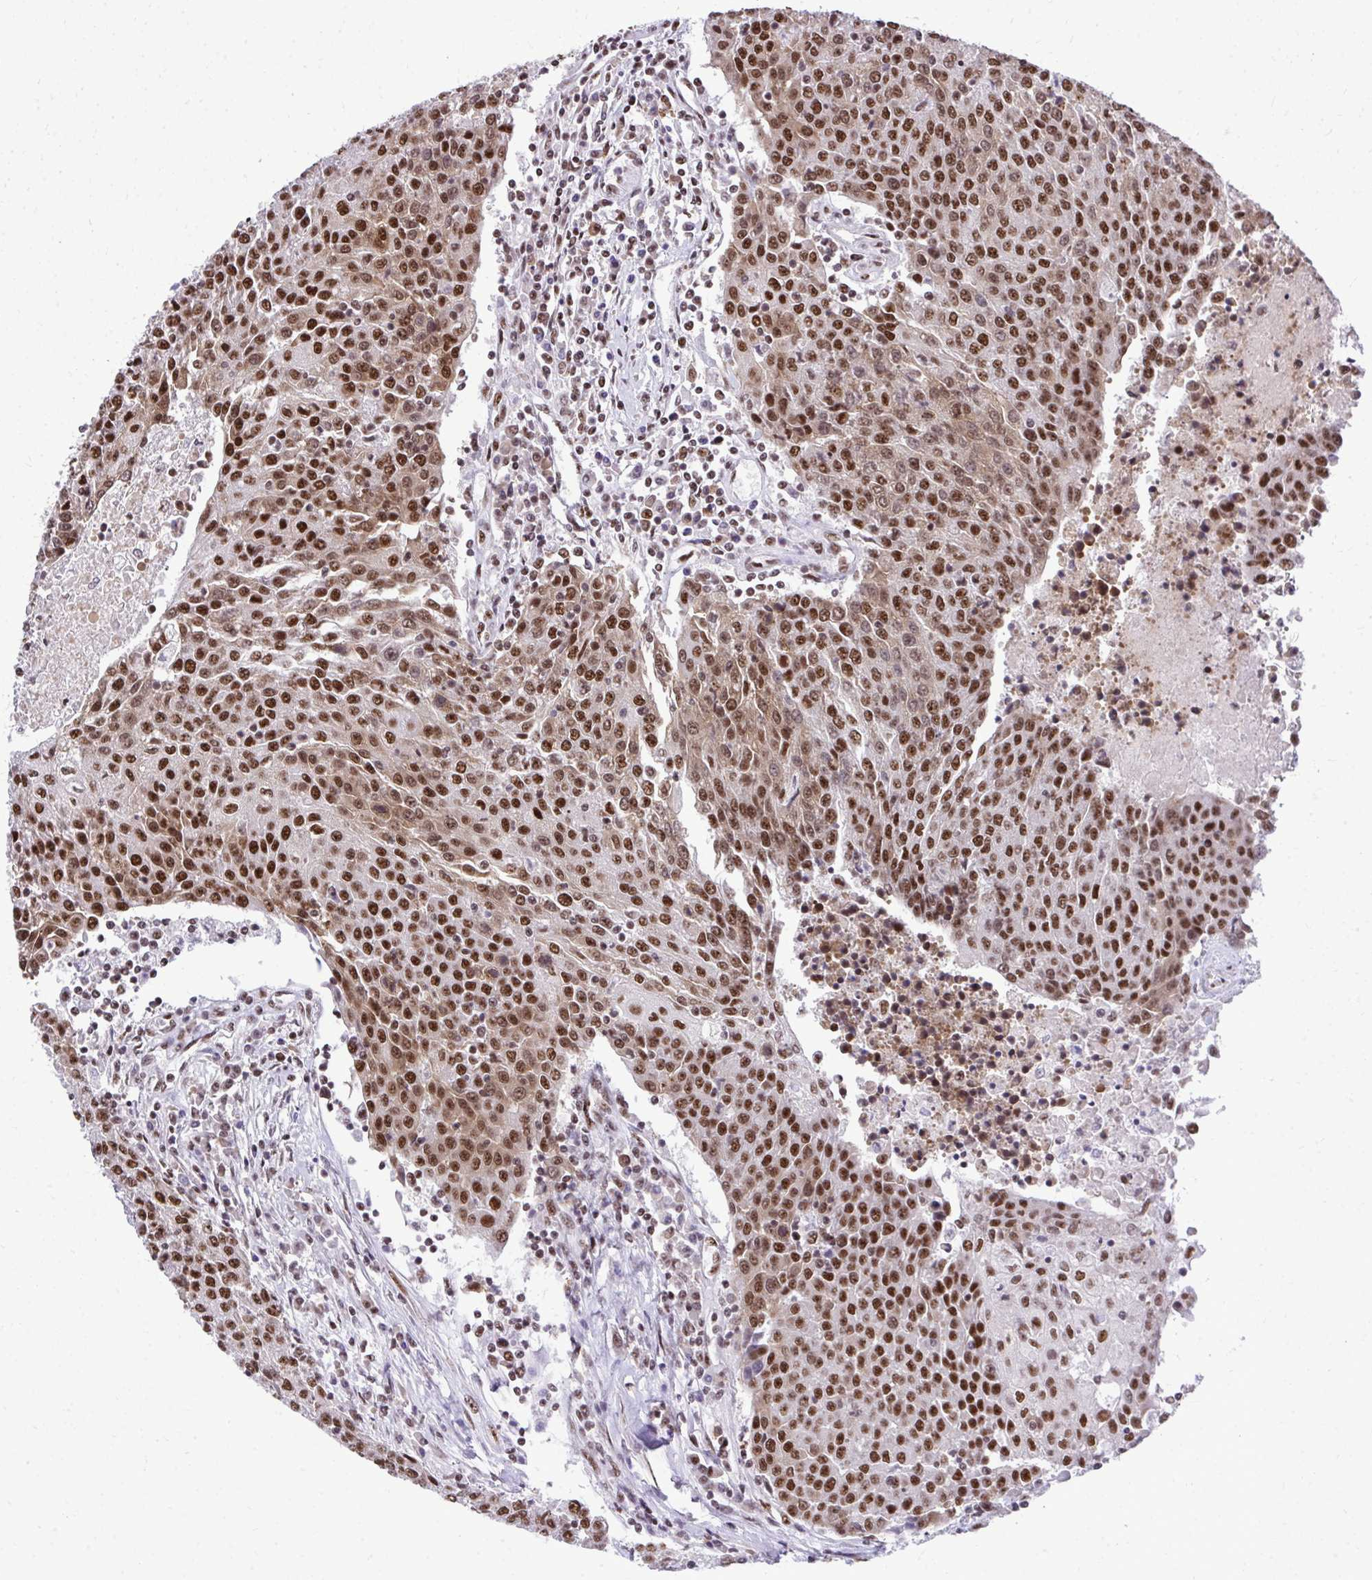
{"staining": {"intensity": "moderate", "quantity": ">75%", "location": "nuclear"}, "tissue": "urothelial cancer", "cell_type": "Tumor cells", "image_type": "cancer", "snomed": [{"axis": "morphology", "description": "Urothelial carcinoma, High grade"}, {"axis": "topography", "description": "Urinary bladder"}], "caption": "Urothelial cancer stained with a protein marker demonstrates moderate staining in tumor cells.", "gene": "PRPF19", "patient": {"sex": "female", "age": 85}}